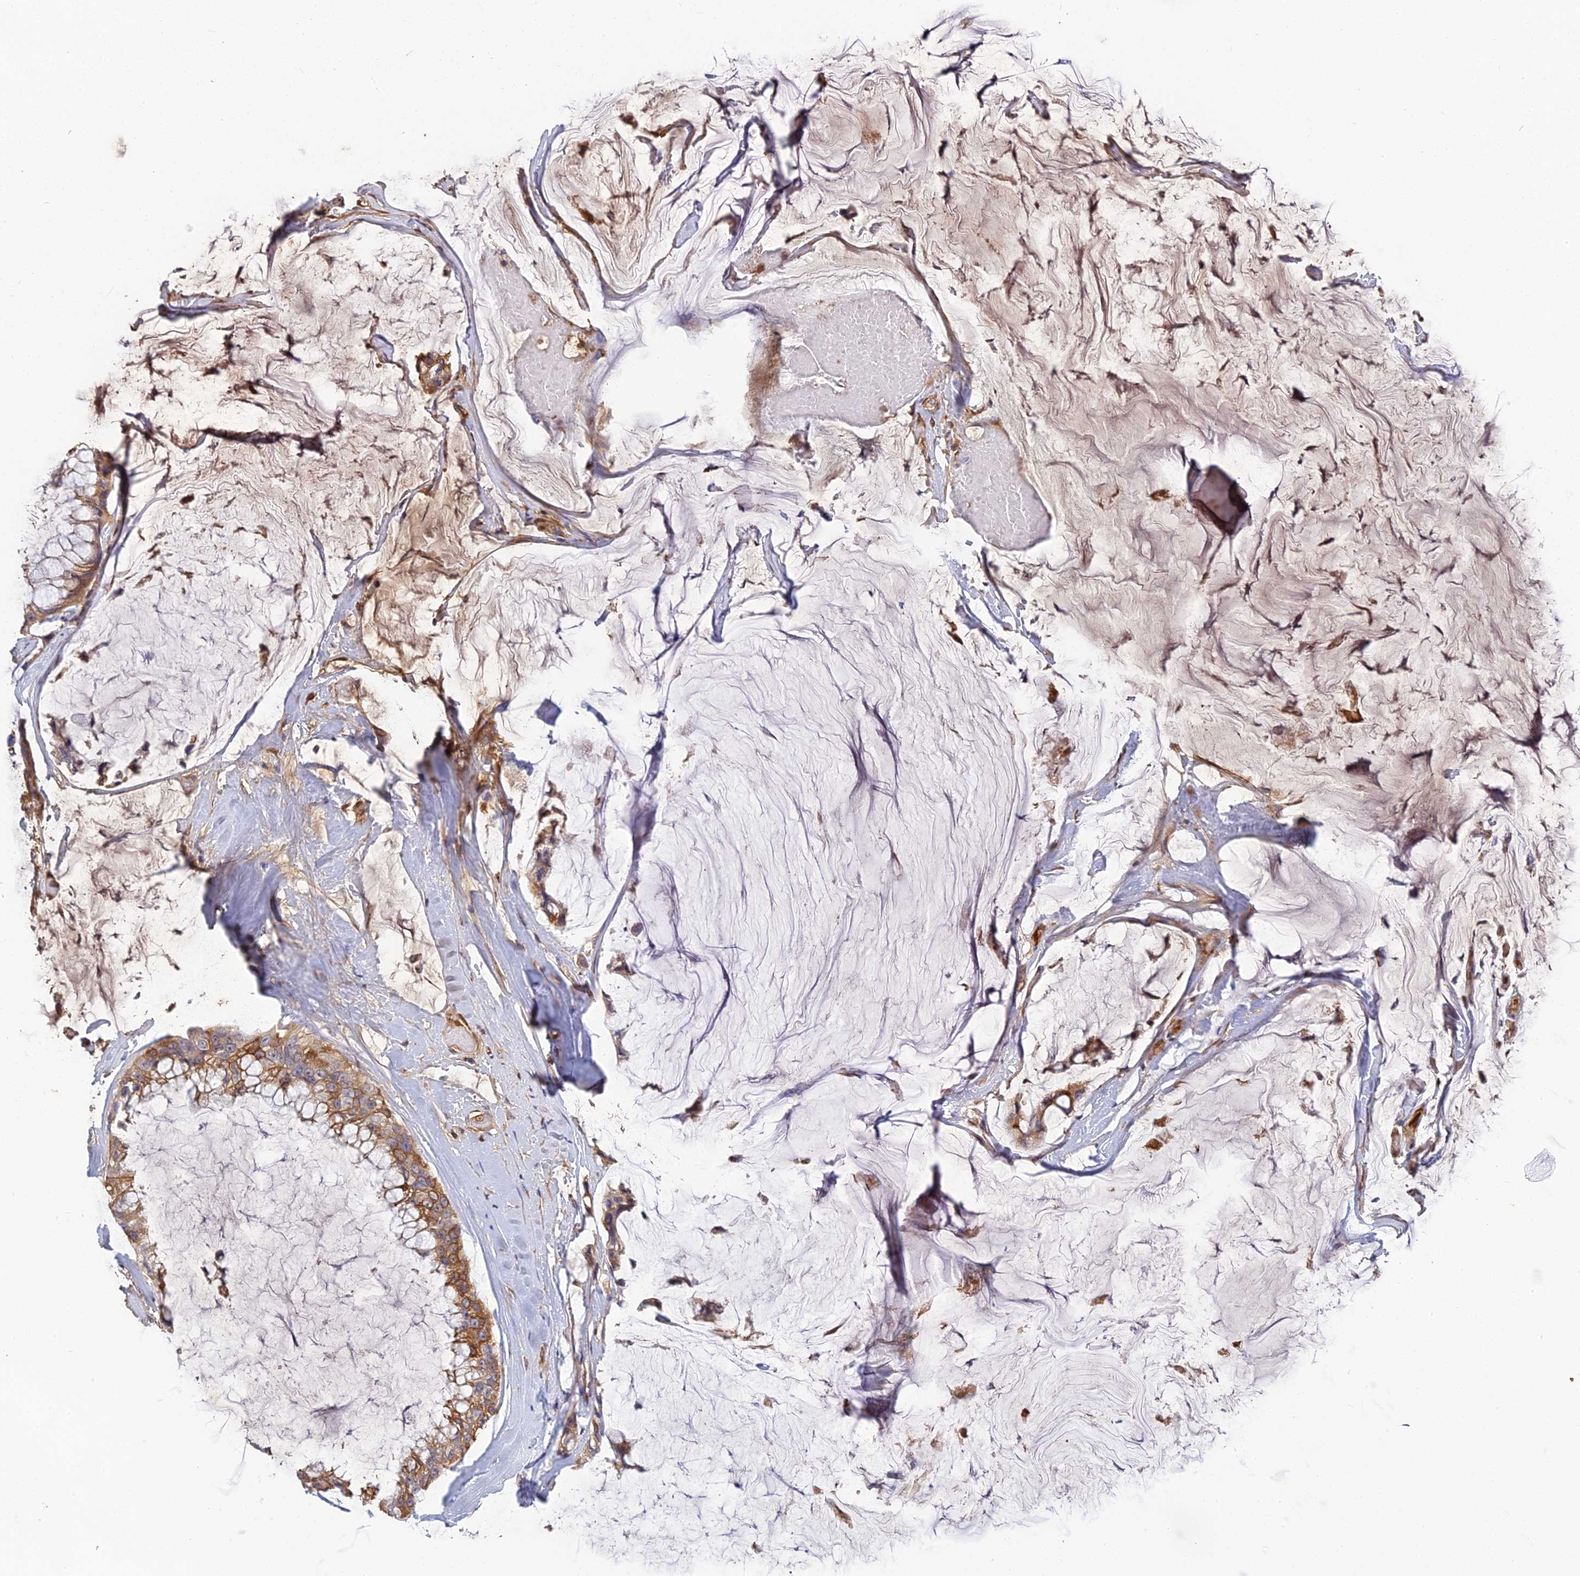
{"staining": {"intensity": "moderate", "quantity": ">75%", "location": "cytoplasmic/membranous"}, "tissue": "ovarian cancer", "cell_type": "Tumor cells", "image_type": "cancer", "snomed": [{"axis": "morphology", "description": "Cystadenocarcinoma, mucinous, NOS"}, {"axis": "topography", "description": "Ovary"}], "caption": "Human mucinous cystadenocarcinoma (ovarian) stained with a protein marker exhibits moderate staining in tumor cells.", "gene": "PZP", "patient": {"sex": "female", "age": 39}}